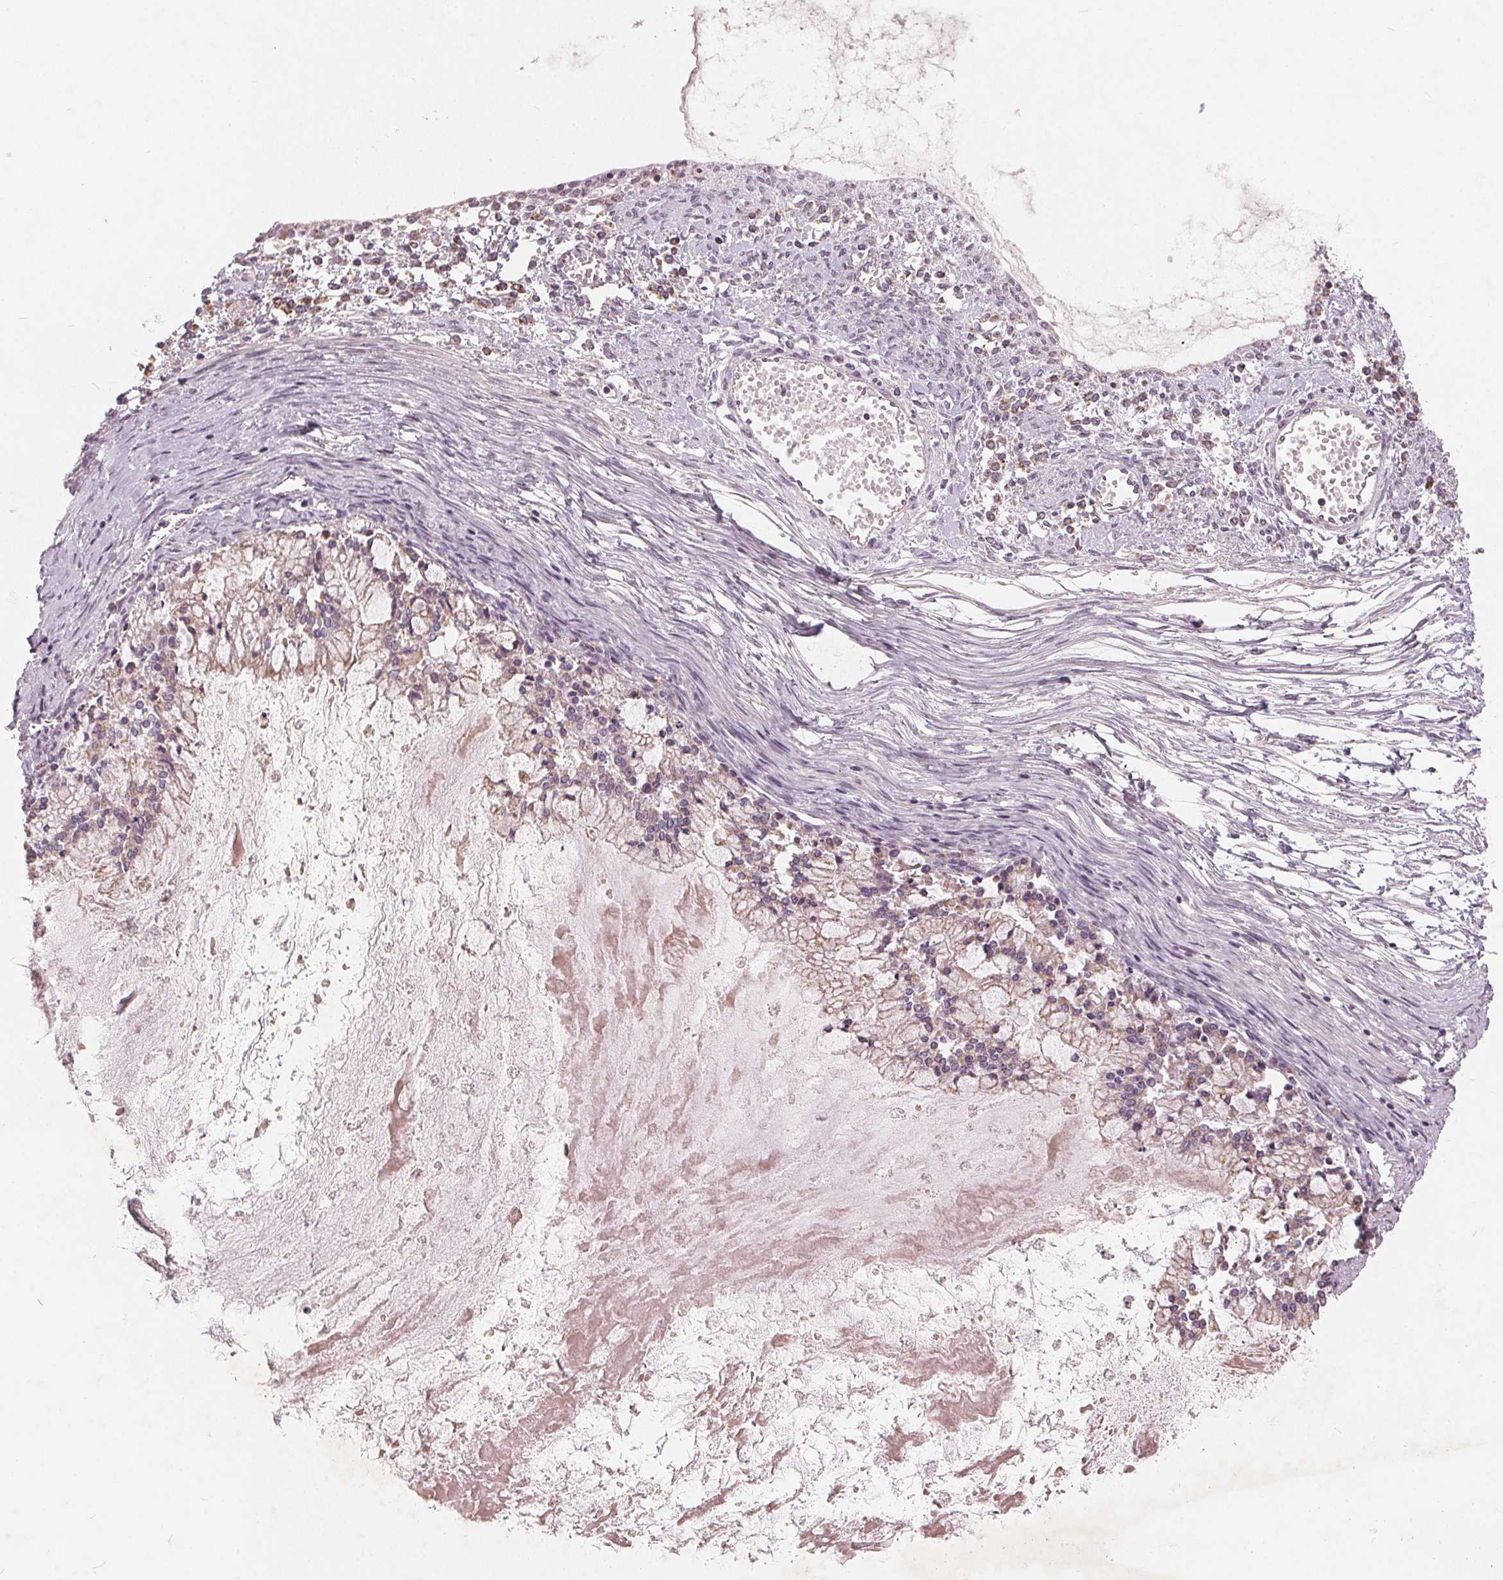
{"staining": {"intensity": "weak", "quantity": "<25%", "location": "cytoplasmic/membranous"}, "tissue": "ovarian cancer", "cell_type": "Tumor cells", "image_type": "cancer", "snomed": [{"axis": "morphology", "description": "Cystadenocarcinoma, mucinous, NOS"}, {"axis": "topography", "description": "Ovary"}], "caption": "There is no significant expression in tumor cells of ovarian cancer (mucinous cystadenocarcinoma). (Brightfield microscopy of DAB immunohistochemistry (IHC) at high magnification).", "gene": "TRIM60", "patient": {"sex": "female", "age": 67}}